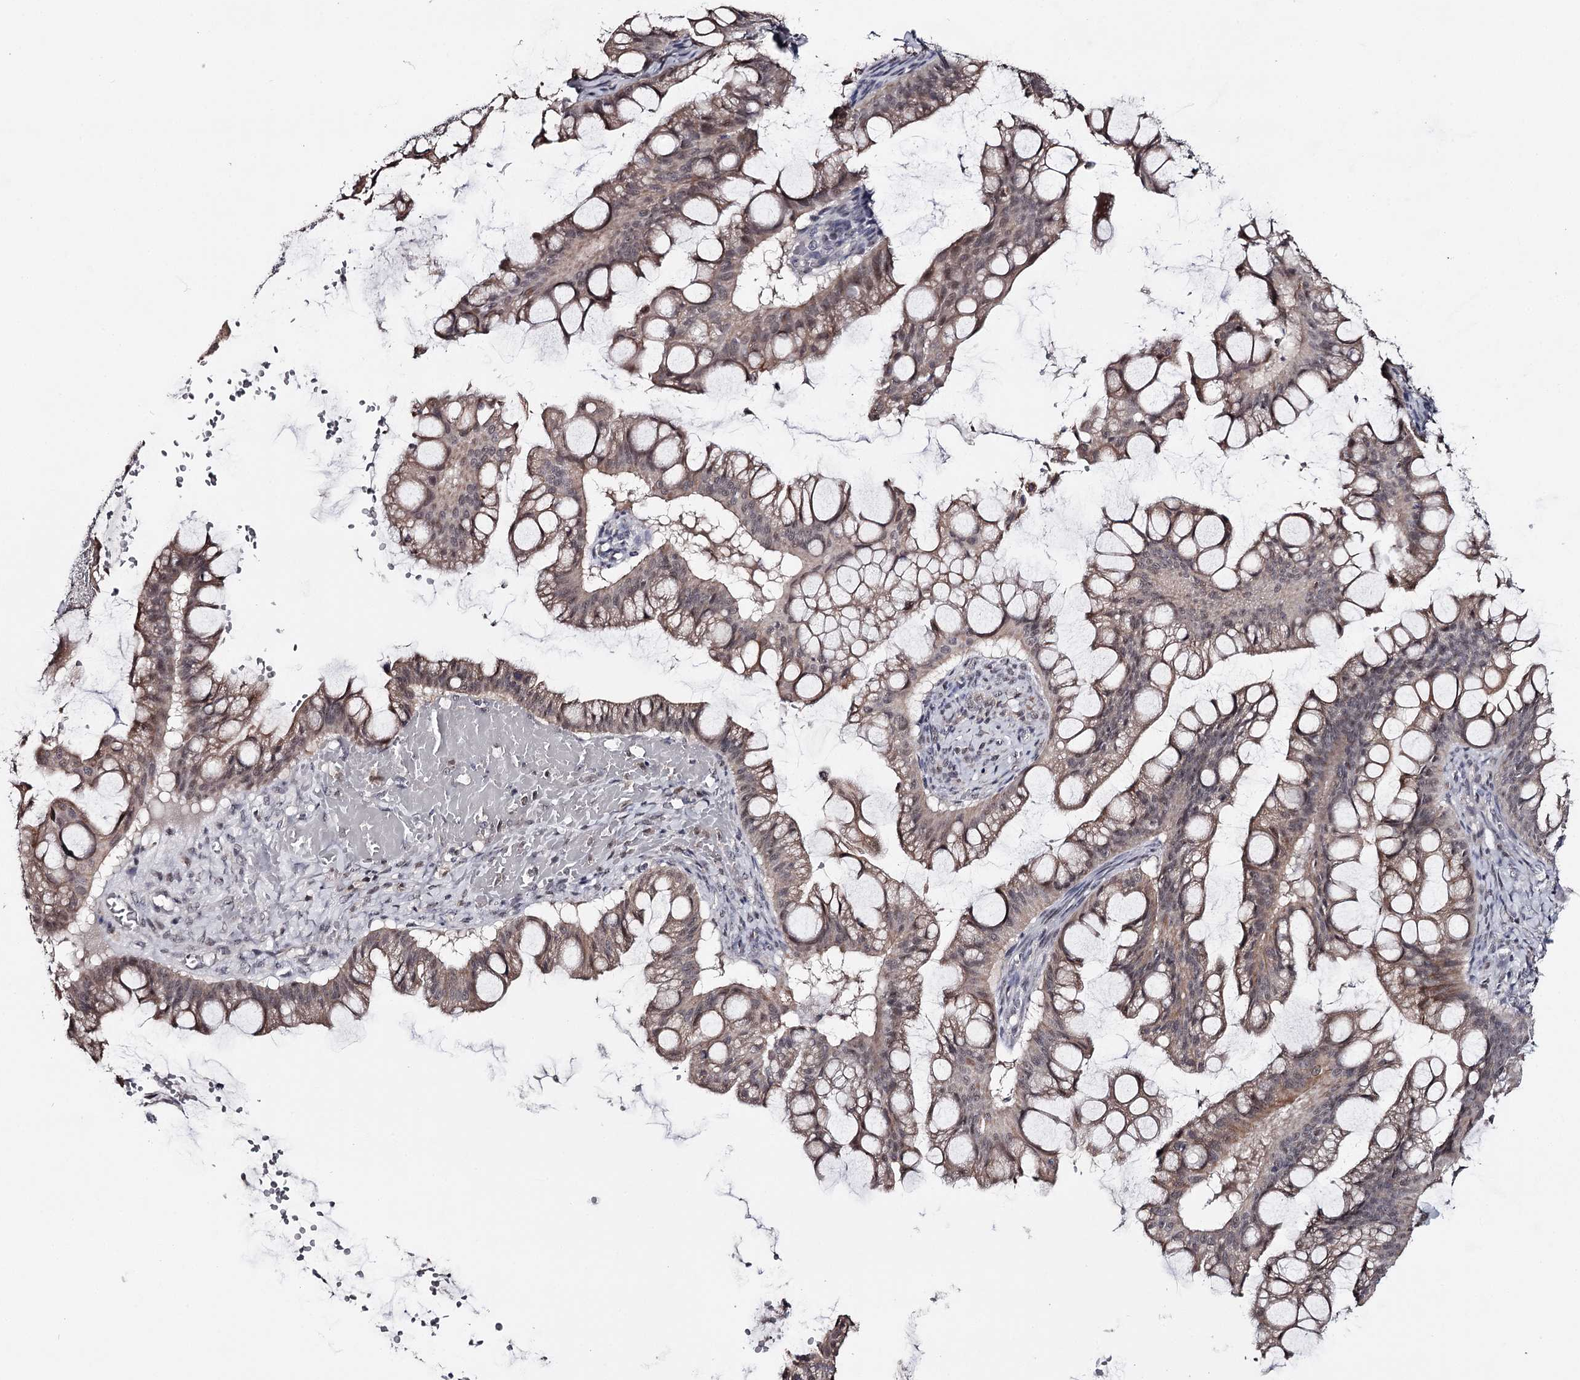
{"staining": {"intensity": "weak", "quantity": ">75%", "location": "cytoplasmic/membranous,nuclear"}, "tissue": "ovarian cancer", "cell_type": "Tumor cells", "image_type": "cancer", "snomed": [{"axis": "morphology", "description": "Cystadenocarcinoma, mucinous, NOS"}, {"axis": "topography", "description": "Ovary"}], "caption": "Immunohistochemical staining of mucinous cystadenocarcinoma (ovarian) displays low levels of weak cytoplasmic/membranous and nuclear positivity in approximately >75% of tumor cells. Nuclei are stained in blue.", "gene": "GTSF1", "patient": {"sex": "female", "age": 73}}